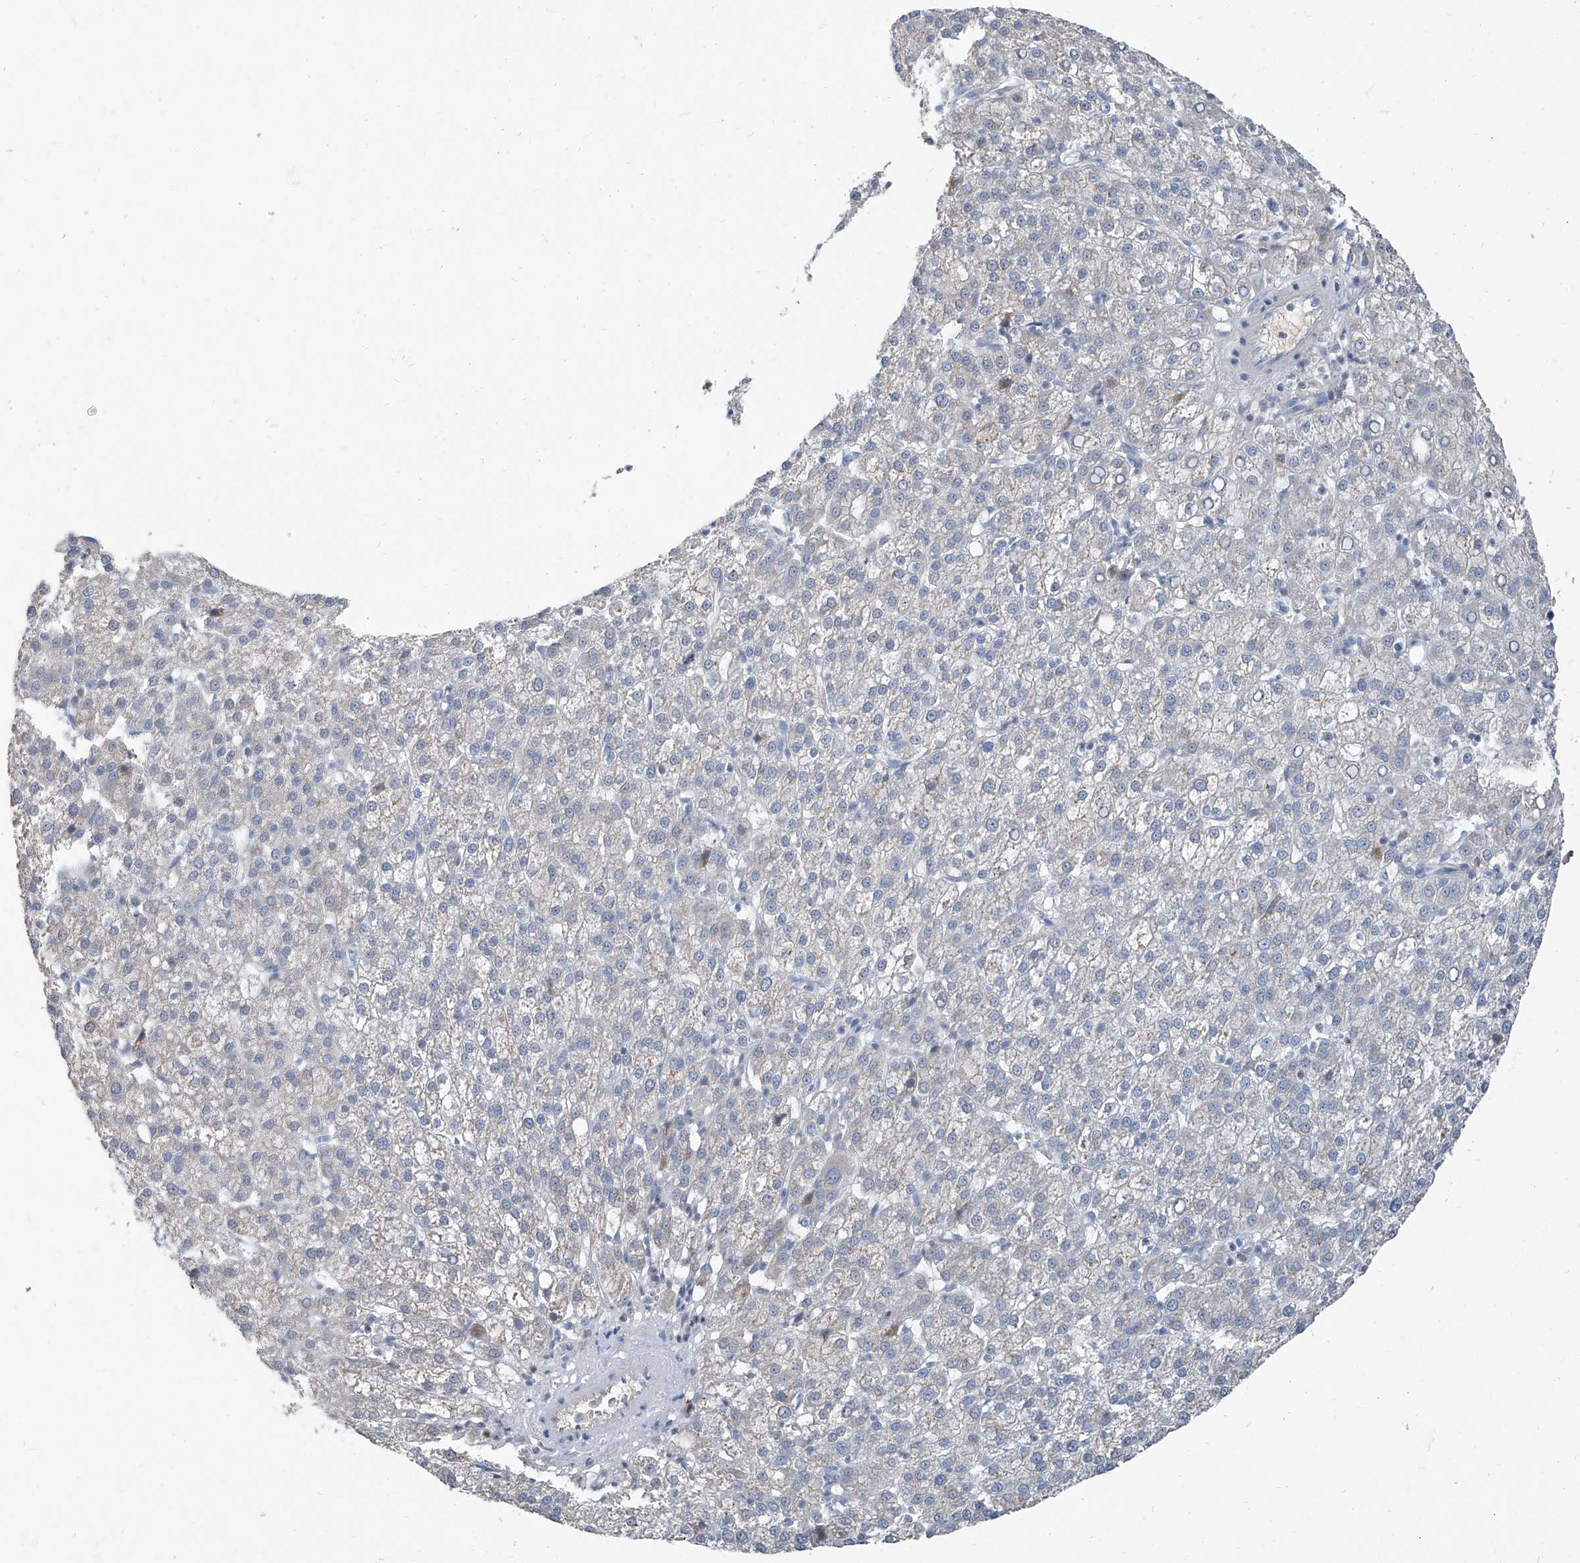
{"staining": {"intensity": "negative", "quantity": "none", "location": "none"}, "tissue": "liver cancer", "cell_type": "Tumor cells", "image_type": "cancer", "snomed": [{"axis": "morphology", "description": "Carcinoma, Hepatocellular, NOS"}, {"axis": "topography", "description": "Liver"}], "caption": "Image shows no significant protein staining in tumor cells of liver cancer (hepatocellular carcinoma). Brightfield microscopy of immunohistochemistry stained with DAB (brown) and hematoxylin (blue), captured at high magnification.", "gene": "HOXA3", "patient": {"sex": "female", "age": 58}}